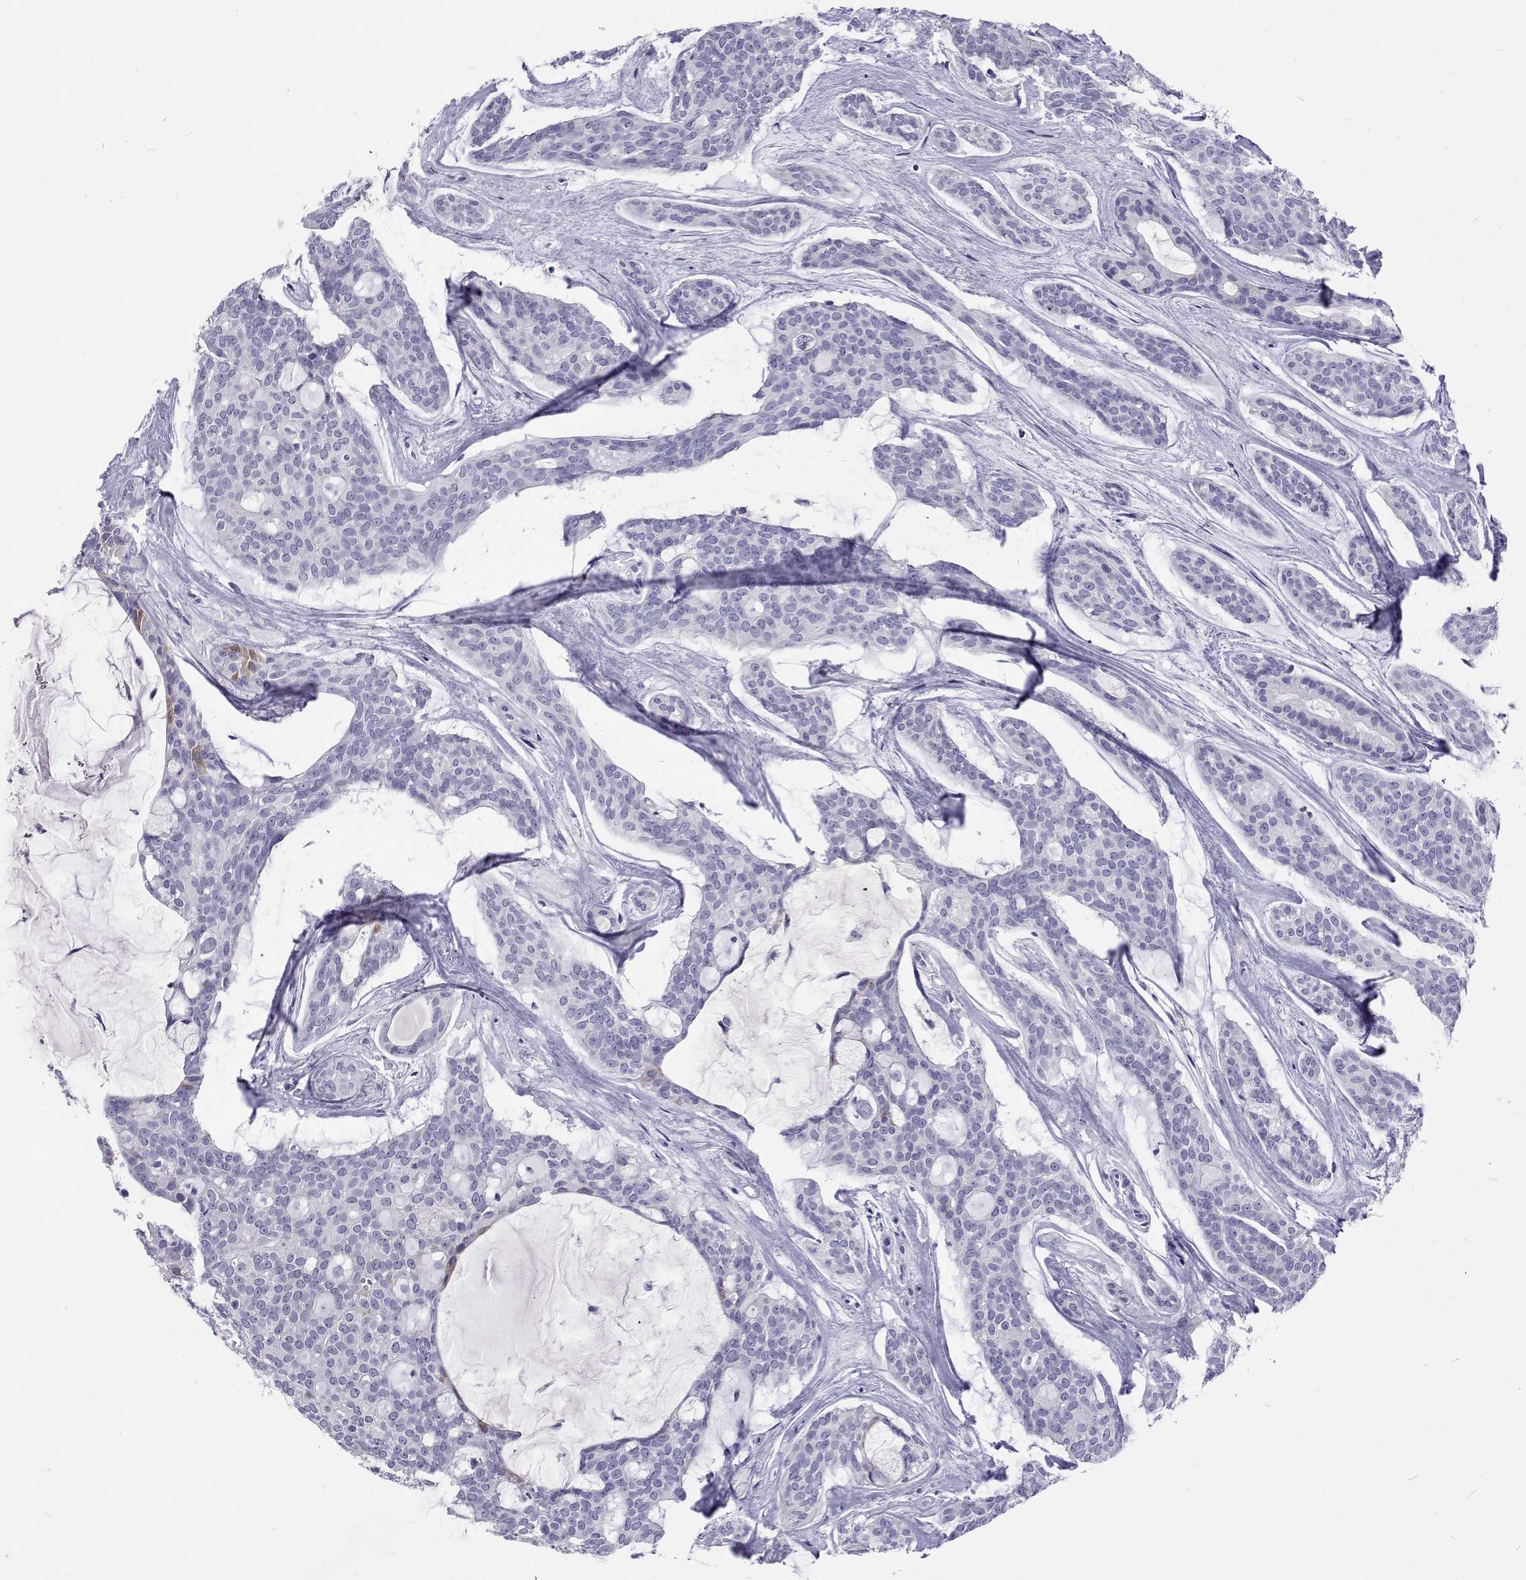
{"staining": {"intensity": "negative", "quantity": "none", "location": "none"}, "tissue": "head and neck cancer", "cell_type": "Tumor cells", "image_type": "cancer", "snomed": [{"axis": "morphology", "description": "Adenocarcinoma, NOS"}, {"axis": "topography", "description": "Head-Neck"}], "caption": "Photomicrograph shows no protein expression in tumor cells of head and neck cancer tissue.", "gene": "UMODL1", "patient": {"sex": "male", "age": 66}}